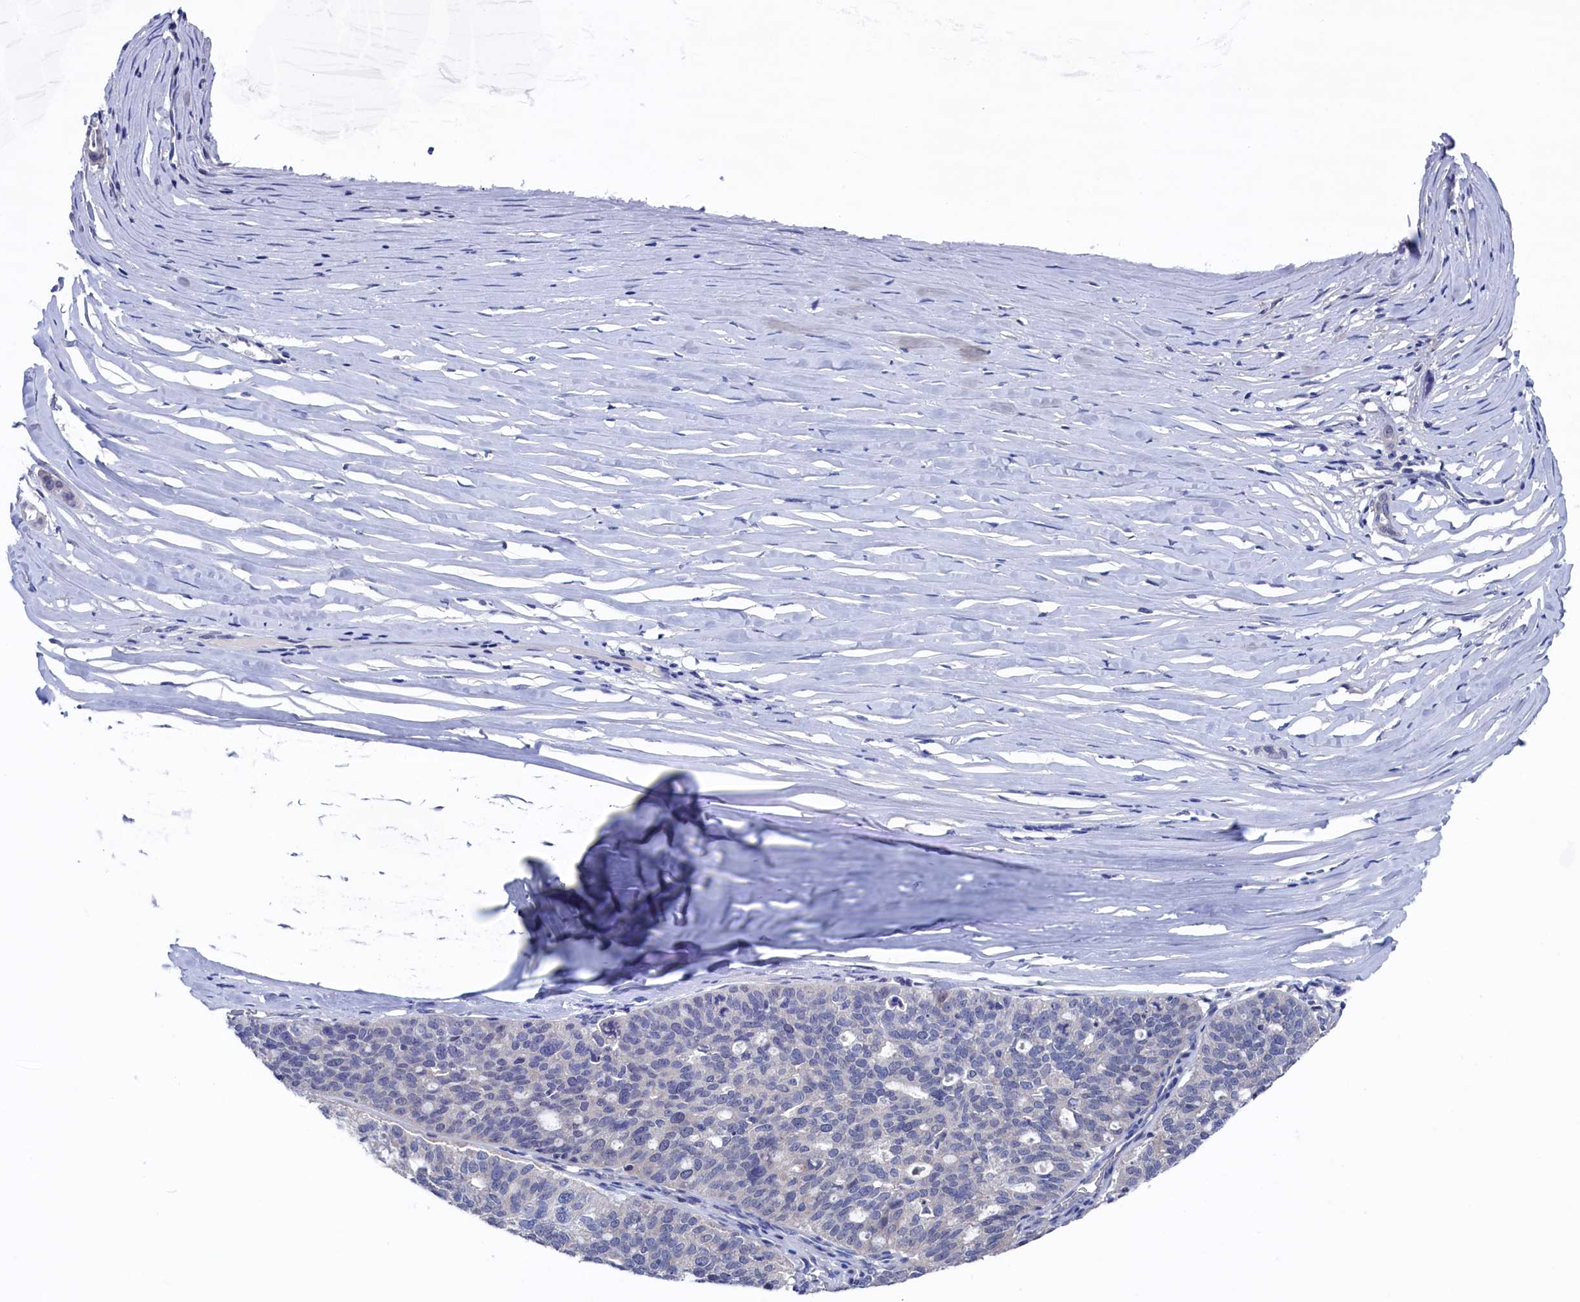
{"staining": {"intensity": "negative", "quantity": "none", "location": "none"}, "tissue": "ovarian cancer", "cell_type": "Tumor cells", "image_type": "cancer", "snomed": [{"axis": "morphology", "description": "Cystadenocarcinoma, serous, NOS"}, {"axis": "topography", "description": "Ovary"}], "caption": "Tumor cells show no significant positivity in ovarian cancer (serous cystadenocarcinoma).", "gene": "SPATA13", "patient": {"sex": "female", "age": 59}}